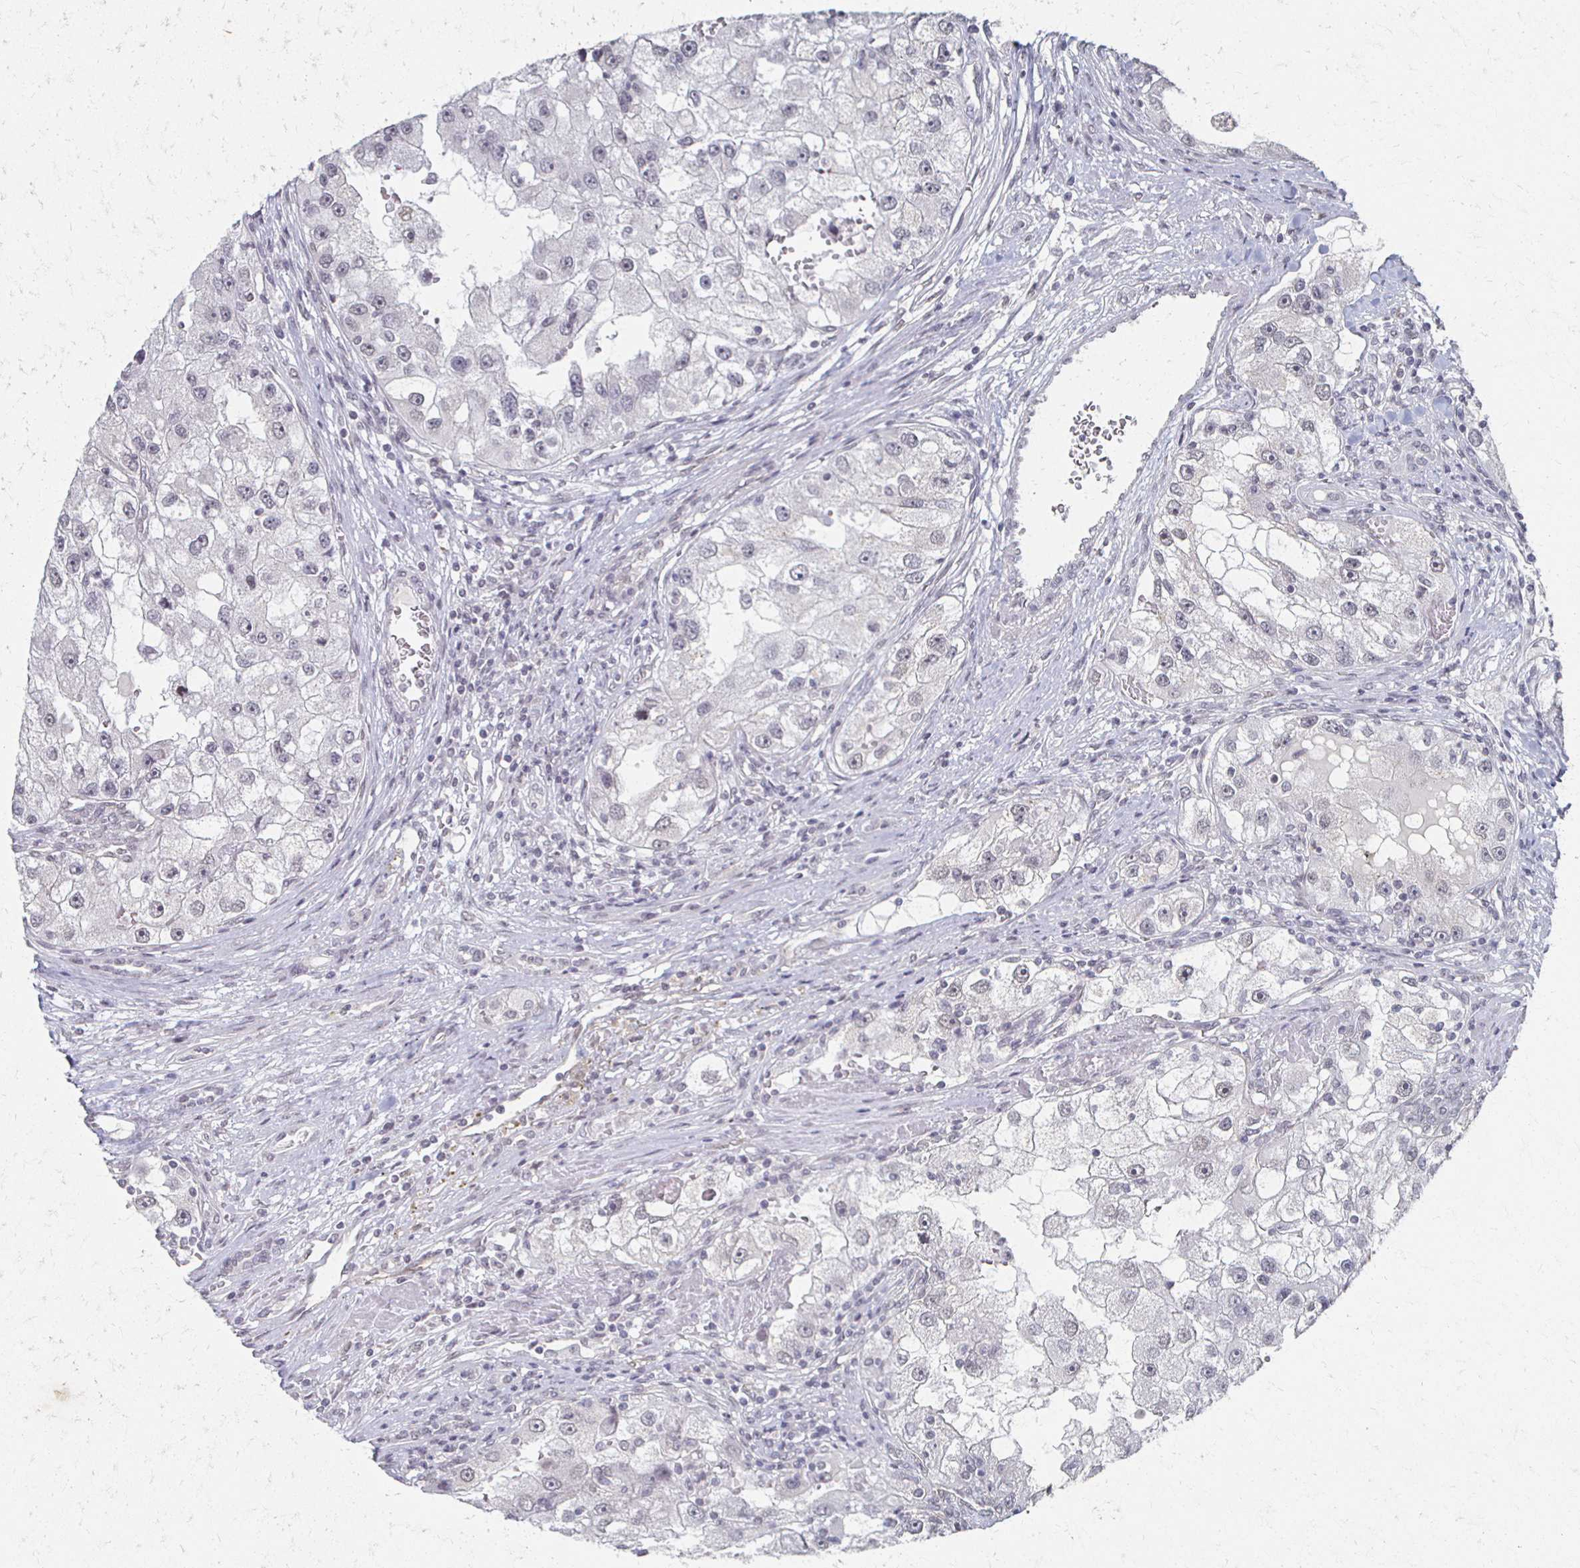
{"staining": {"intensity": "negative", "quantity": "none", "location": "none"}, "tissue": "renal cancer", "cell_type": "Tumor cells", "image_type": "cancer", "snomed": [{"axis": "morphology", "description": "Adenocarcinoma, NOS"}, {"axis": "topography", "description": "Kidney"}], "caption": "There is no significant staining in tumor cells of renal cancer (adenocarcinoma).", "gene": "DAB1", "patient": {"sex": "male", "age": 63}}